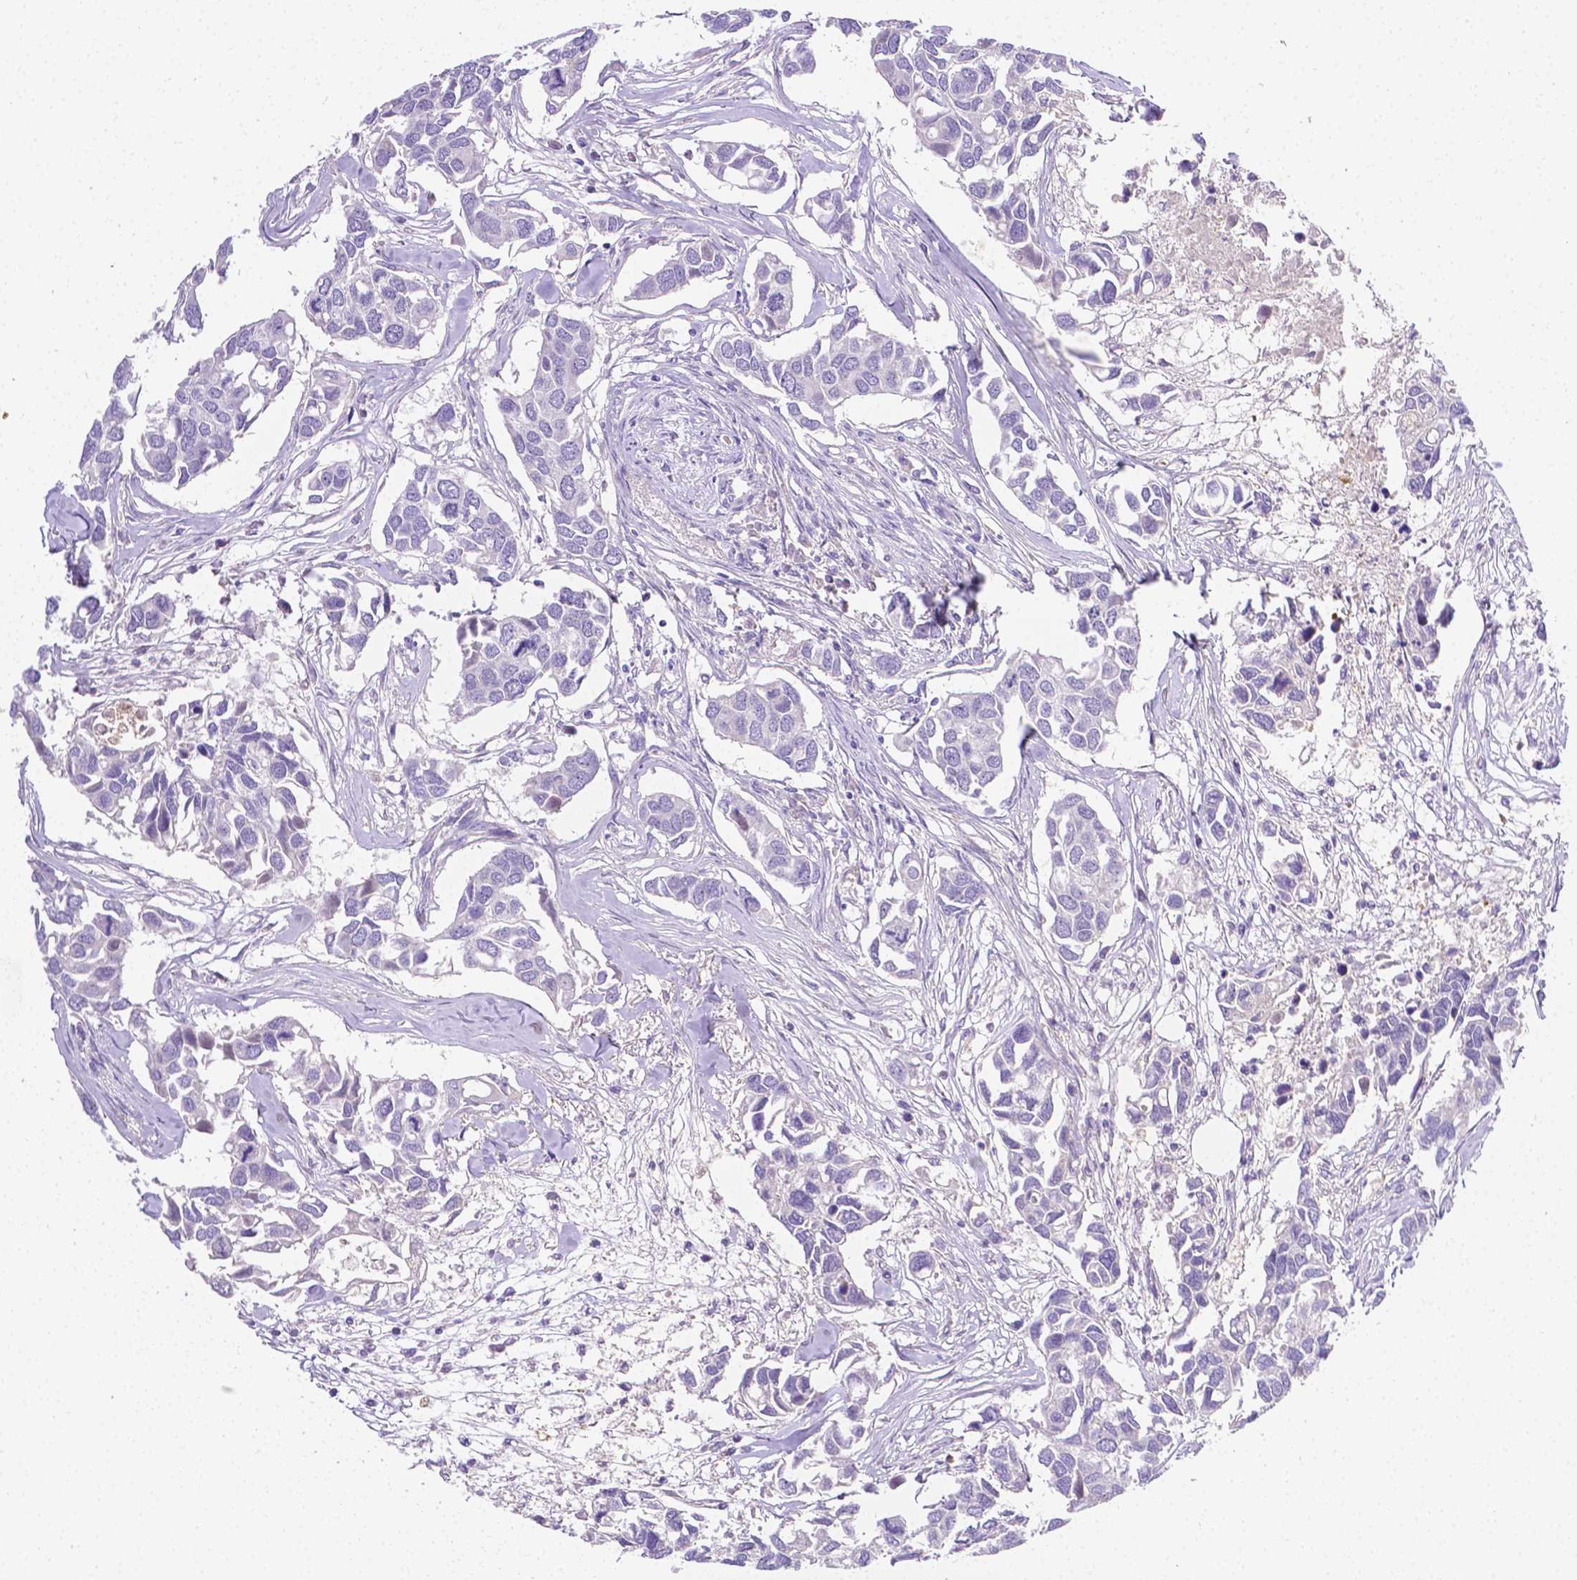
{"staining": {"intensity": "negative", "quantity": "none", "location": "none"}, "tissue": "breast cancer", "cell_type": "Tumor cells", "image_type": "cancer", "snomed": [{"axis": "morphology", "description": "Duct carcinoma"}, {"axis": "topography", "description": "Breast"}], "caption": "This is an immunohistochemistry (IHC) micrograph of human breast cancer (intraductal carcinoma). There is no positivity in tumor cells.", "gene": "NXPH2", "patient": {"sex": "female", "age": 83}}